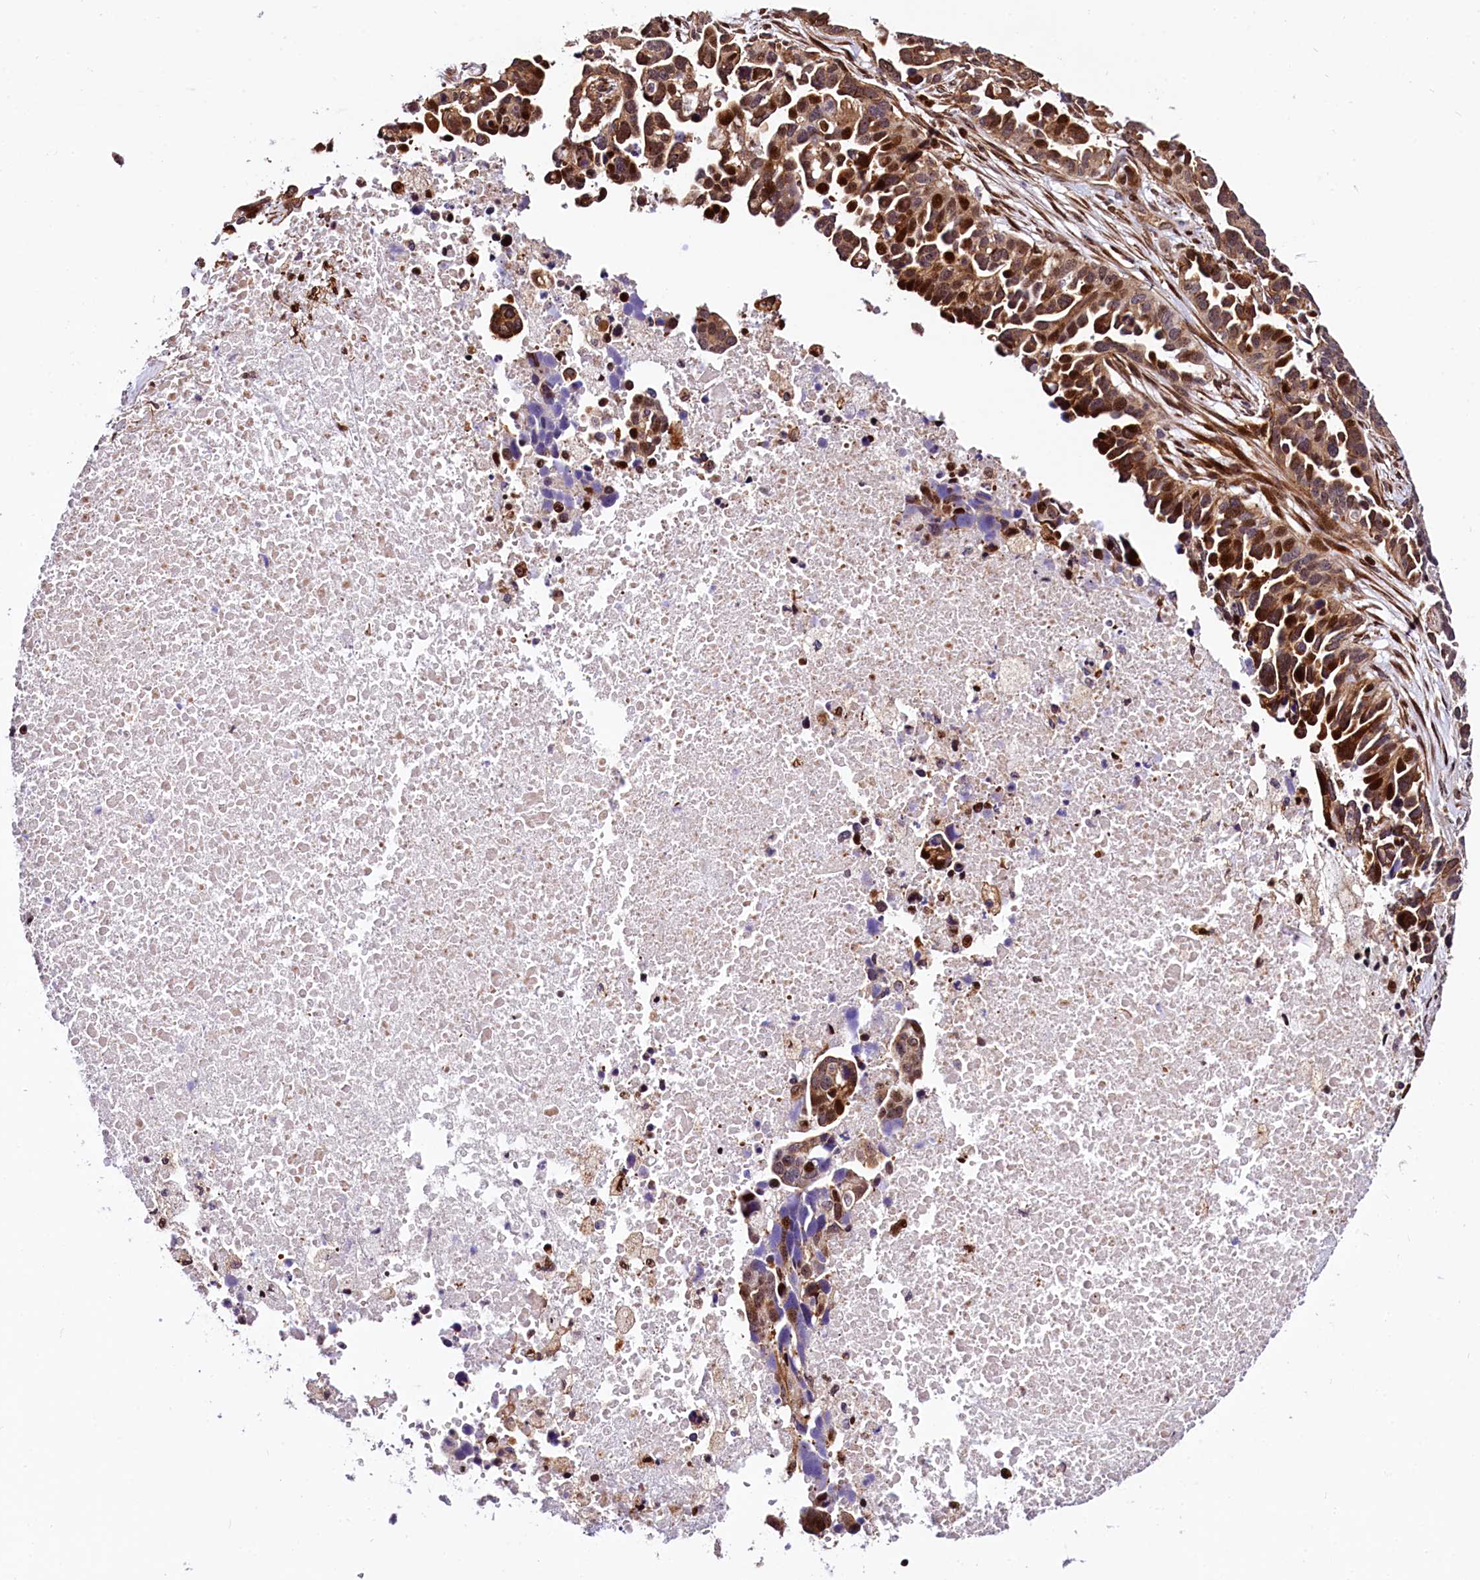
{"staining": {"intensity": "strong", "quantity": ">75%", "location": "cytoplasmic/membranous,nuclear"}, "tissue": "ovarian cancer", "cell_type": "Tumor cells", "image_type": "cancer", "snomed": [{"axis": "morphology", "description": "Cystadenocarcinoma, serous, NOS"}, {"axis": "topography", "description": "Ovary"}], "caption": "Ovarian cancer tissue demonstrates strong cytoplasmic/membranous and nuclear staining in approximately >75% of tumor cells, visualized by immunohistochemistry.", "gene": "TRMT112", "patient": {"sex": "female", "age": 54}}